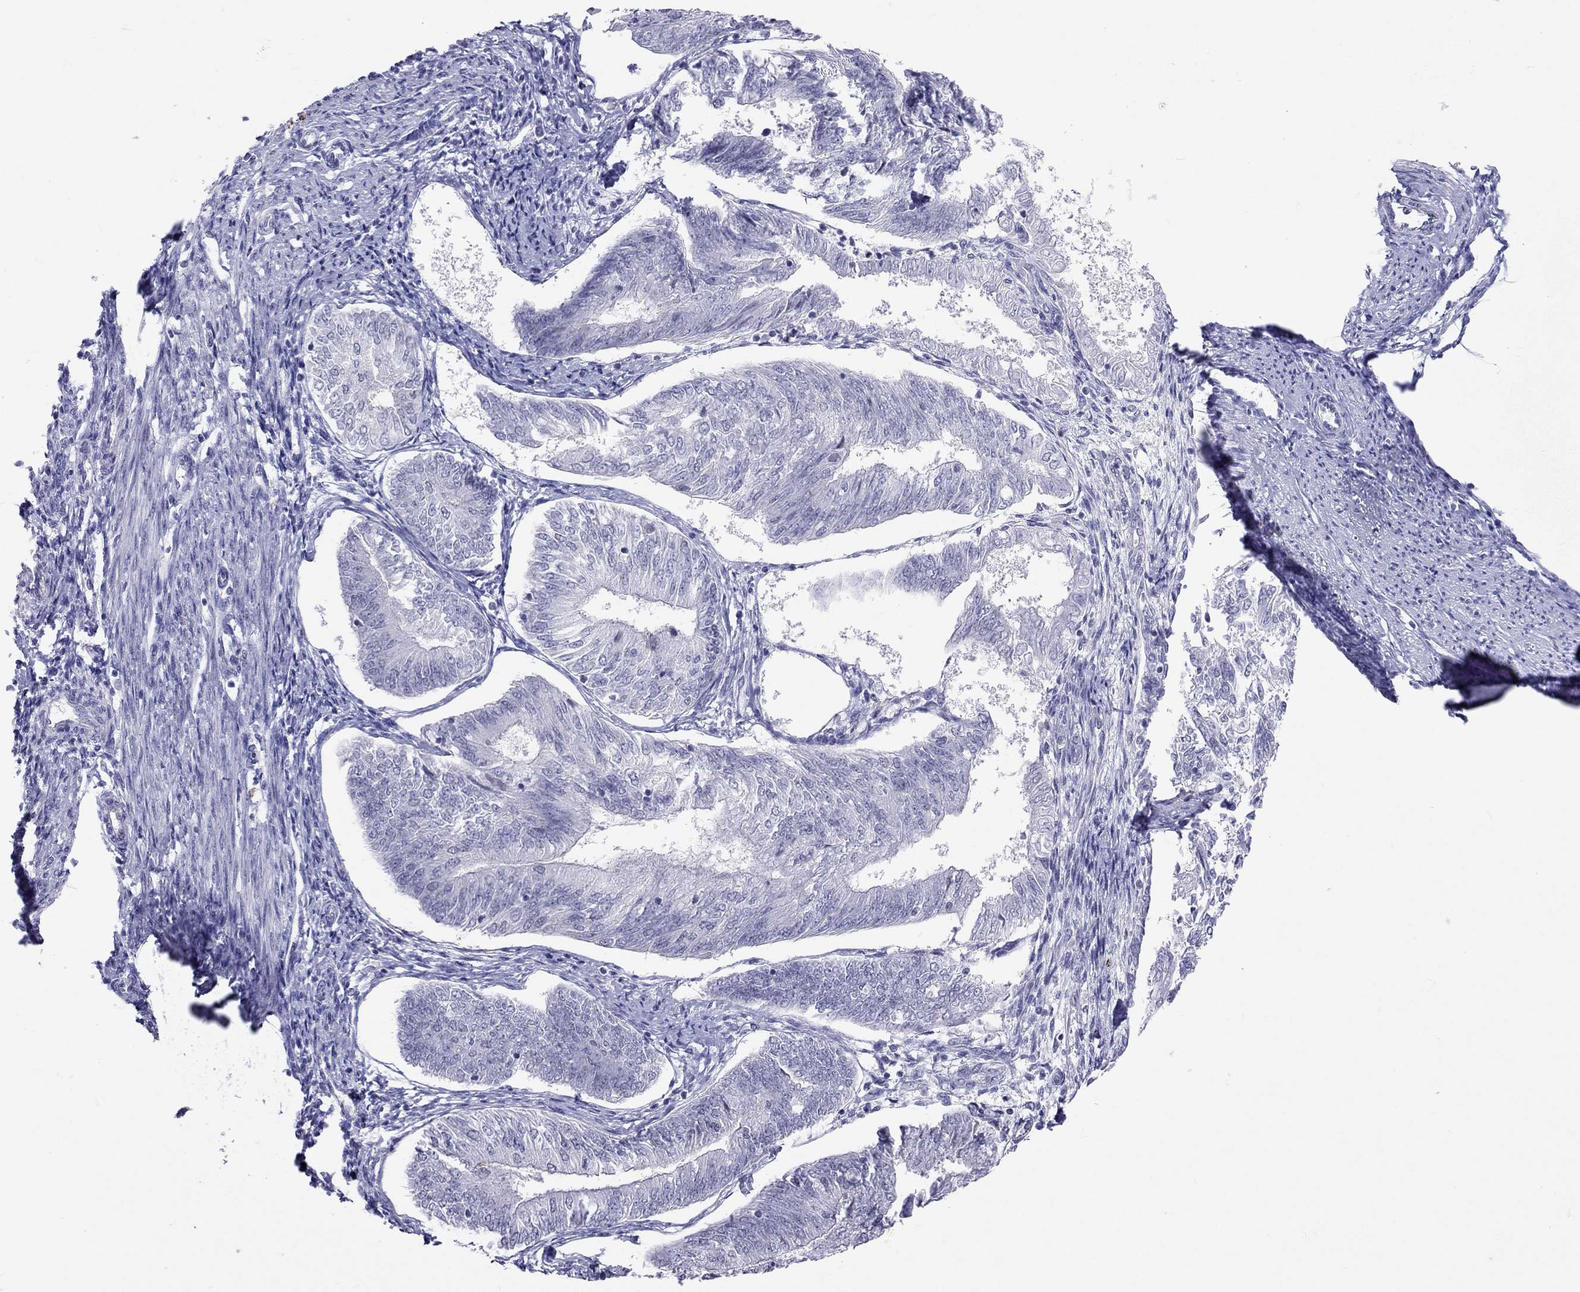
{"staining": {"intensity": "negative", "quantity": "none", "location": "none"}, "tissue": "endometrial cancer", "cell_type": "Tumor cells", "image_type": "cancer", "snomed": [{"axis": "morphology", "description": "Adenocarcinoma, NOS"}, {"axis": "topography", "description": "Endometrium"}], "caption": "The micrograph reveals no significant positivity in tumor cells of endometrial cancer (adenocarcinoma).", "gene": "JHY", "patient": {"sex": "female", "age": 58}}